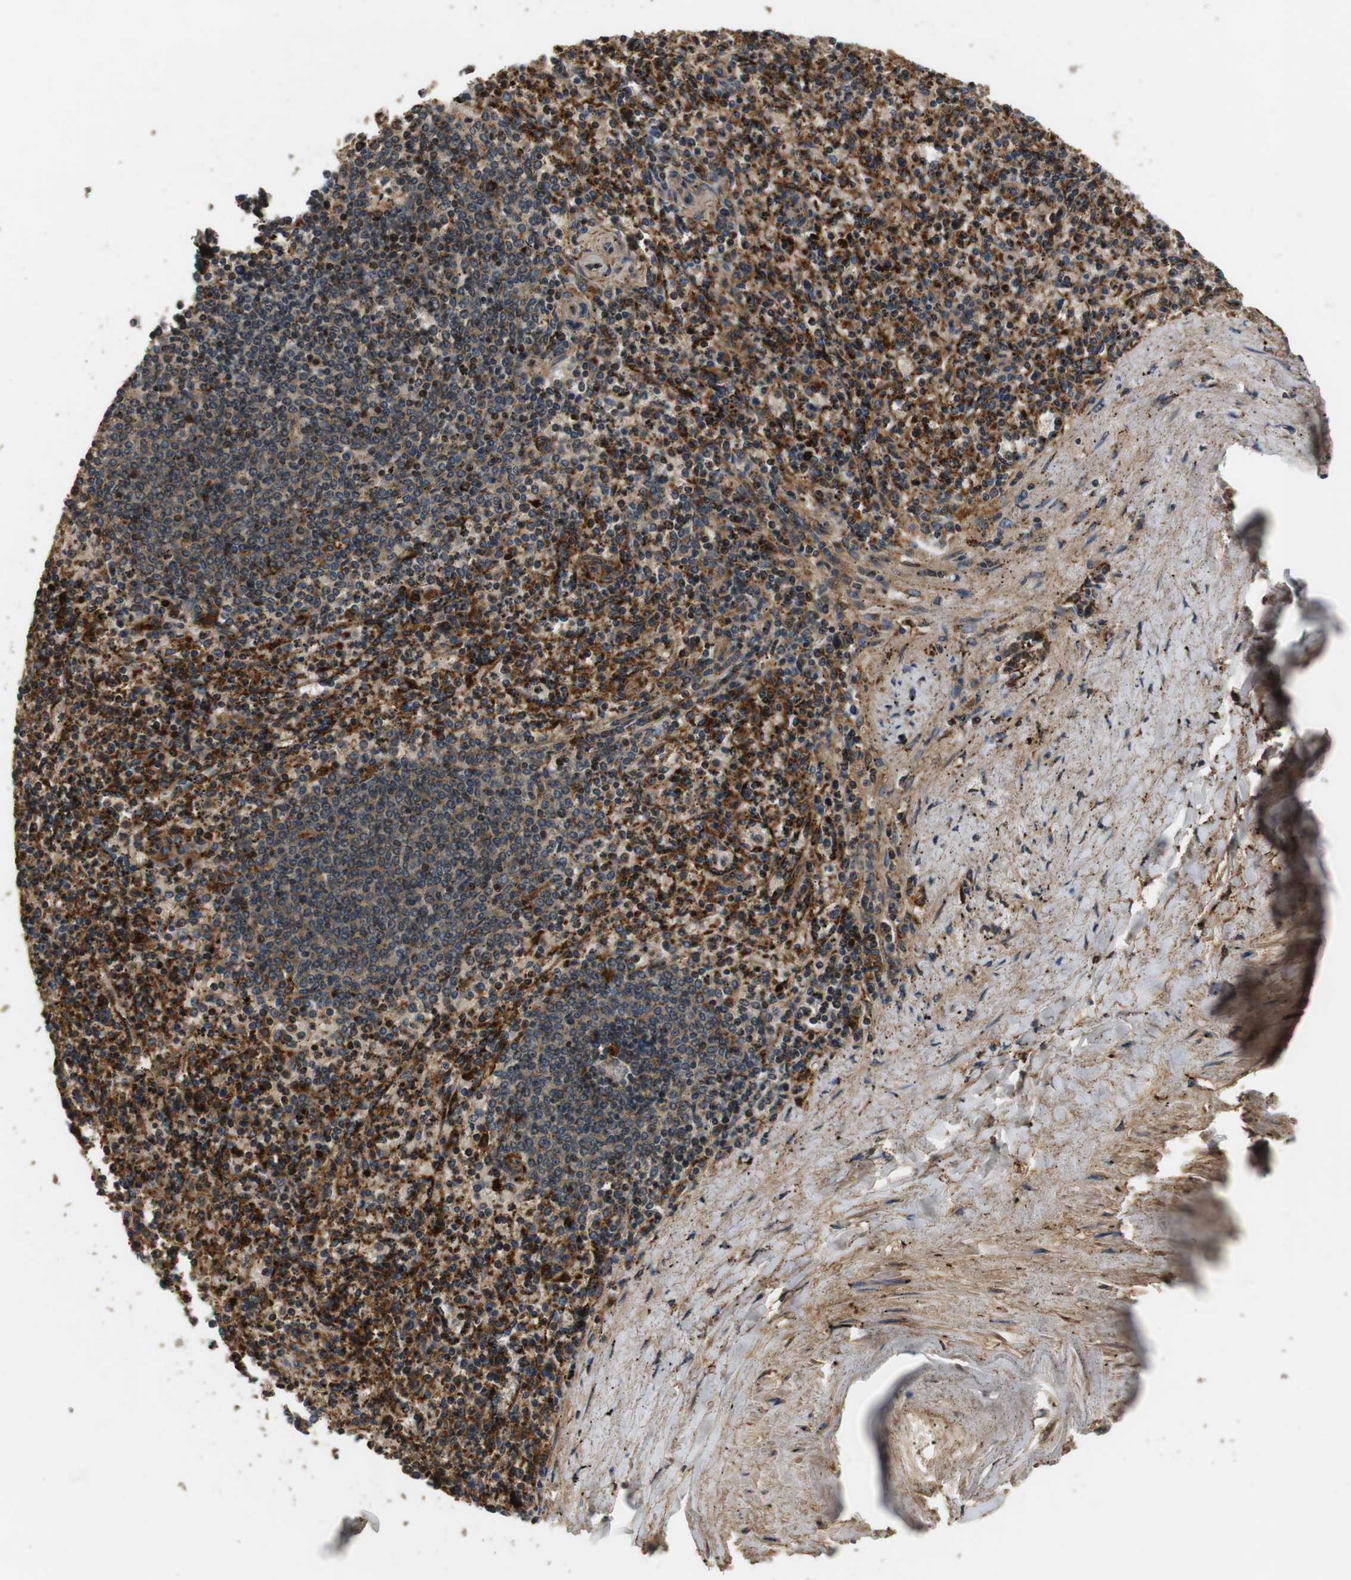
{"staining": {"intensity": "strong", "quantity": "25%-75%", "location": "cytoplasmic/membranous"}, "tissue": "spleen", "cell_type": "Cells in red pulp", "image_type": "normal", "snomed": [{"axis": "morphology", "description": "Normal tissue, NOS"}, {"axis": "topography", "description": "Spleen"}], "caption": "This histopathology image exhibits immunohistochemistry (IHC) staining of normal spleen, with high strong cytoplasmic/membranous positivity in about 25%-75% of cells in red pulp.", "gene": "TXNRD1", "patient": {"sex": "male", "age": 72}}